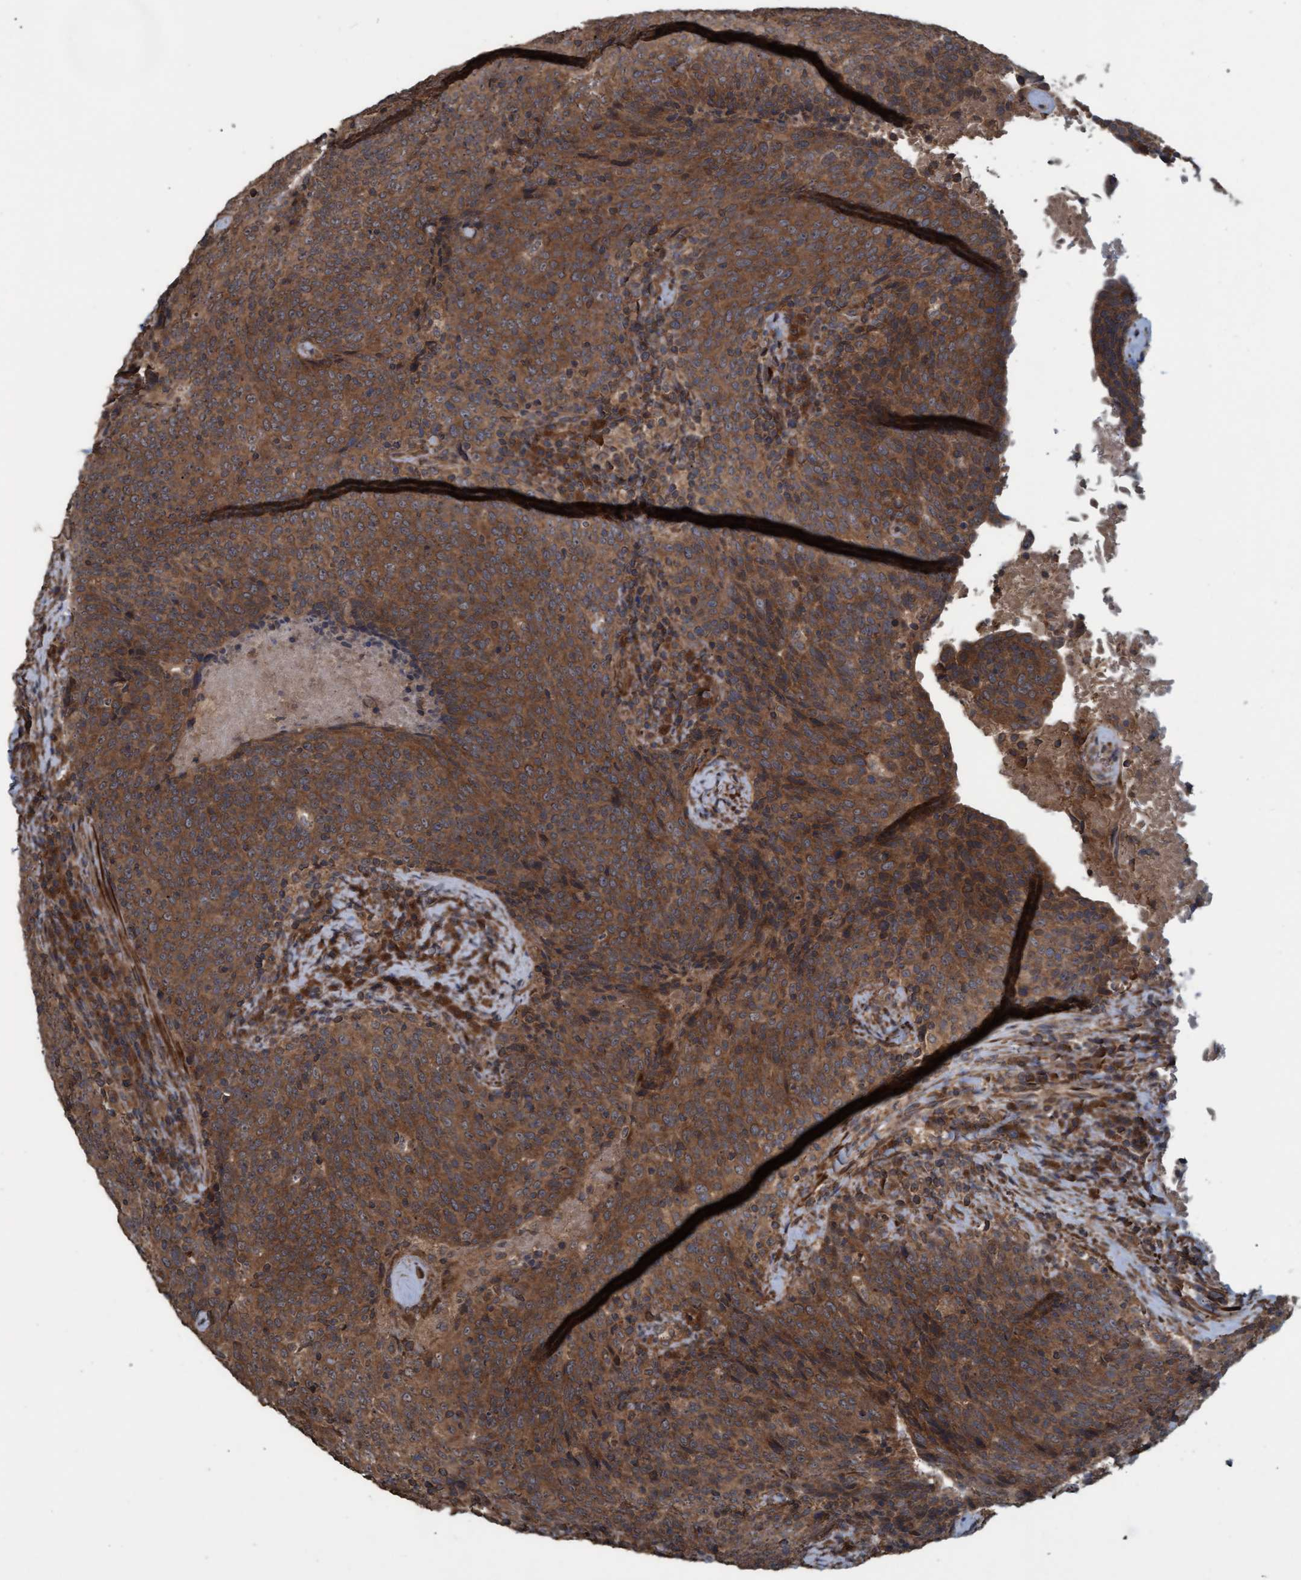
{"staining": {"intensity": "strong", "quantity": ">75%", "location": "cytoplasmic/membranous"}, "tissue": "head and neck cancer", "cell_type": "Tumor cells", "image_type": "cancer", "snomed": [{"axis": "morphology", "description": "Squamous cell carcinoma, NOS"}, {"axis": "morphology", "description": "Squamous cell carcinoma, metastatic, NOS"}, {"axis": "topography", "description": "Lymph node"}, {"axis": "topography", "description": "Head-Neck"}], "caption": "Approximately >75% of tumor cells in human head and neck cancer reveal strong cytoplasmic/membranous protein expression as visualized by brown immunohistochemical staining.", "gene": "GGT6", "patient": {"sex": "male", "age": 62}}